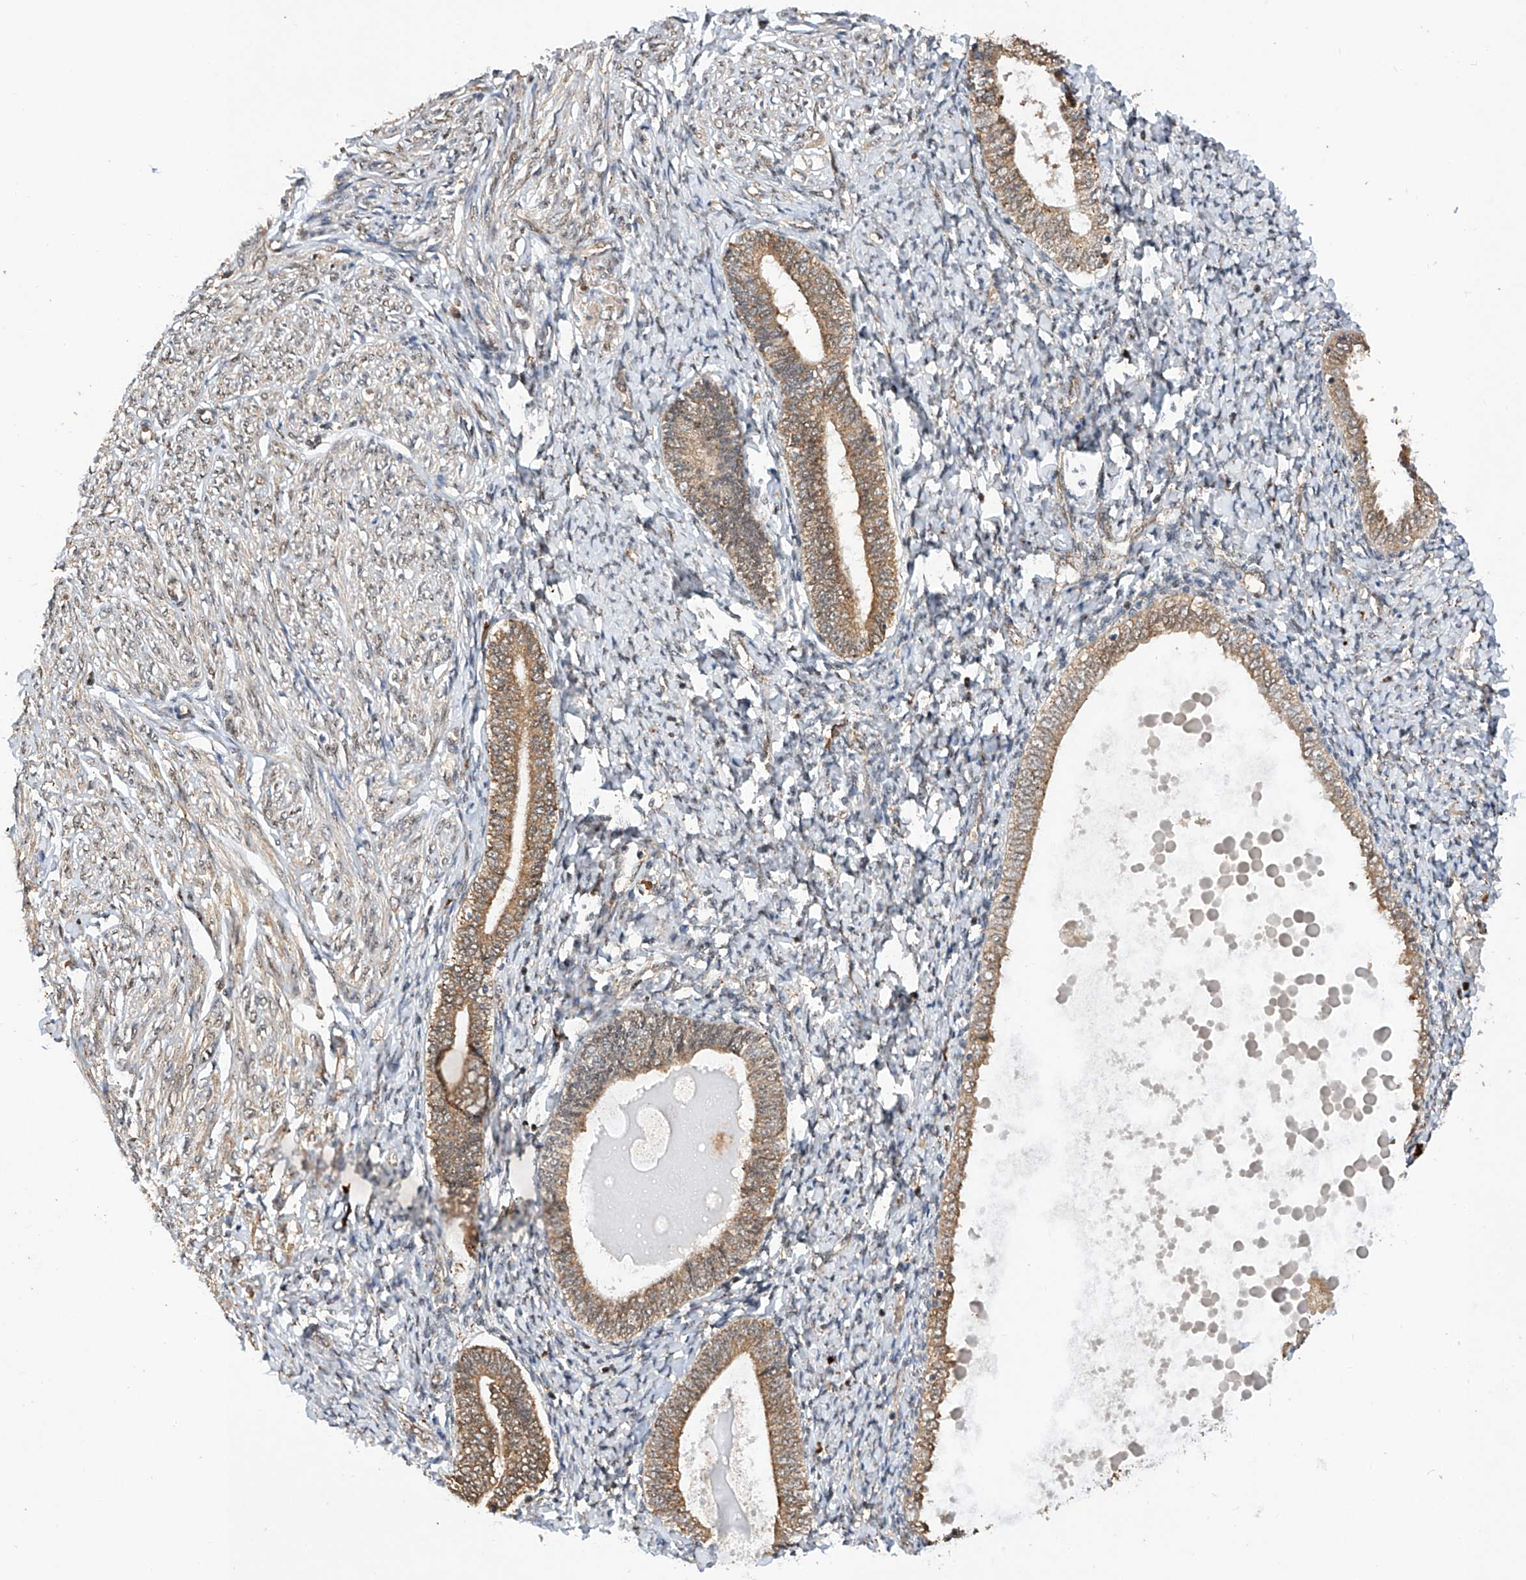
{"staining": {"intensity": "negative", "quantity": "none", "location": "none"}, "tissue": "endometrium", "cell_type": "Cells in endometrial stroma", "image_type": "normal", "snomed": [{"axis": "morphology", "description": "Normal tissue, NOS"}, {"axis": "topography", "description": "Endometrium"}], "caption": "A high-resolution photomicrograph shows immunohistochemistry staining of normal endometrium, which displays no significant positivity in cells in endometrial stroma.", "gene": "RILPL2", "patient": {"sex": "female", "age": 72}}